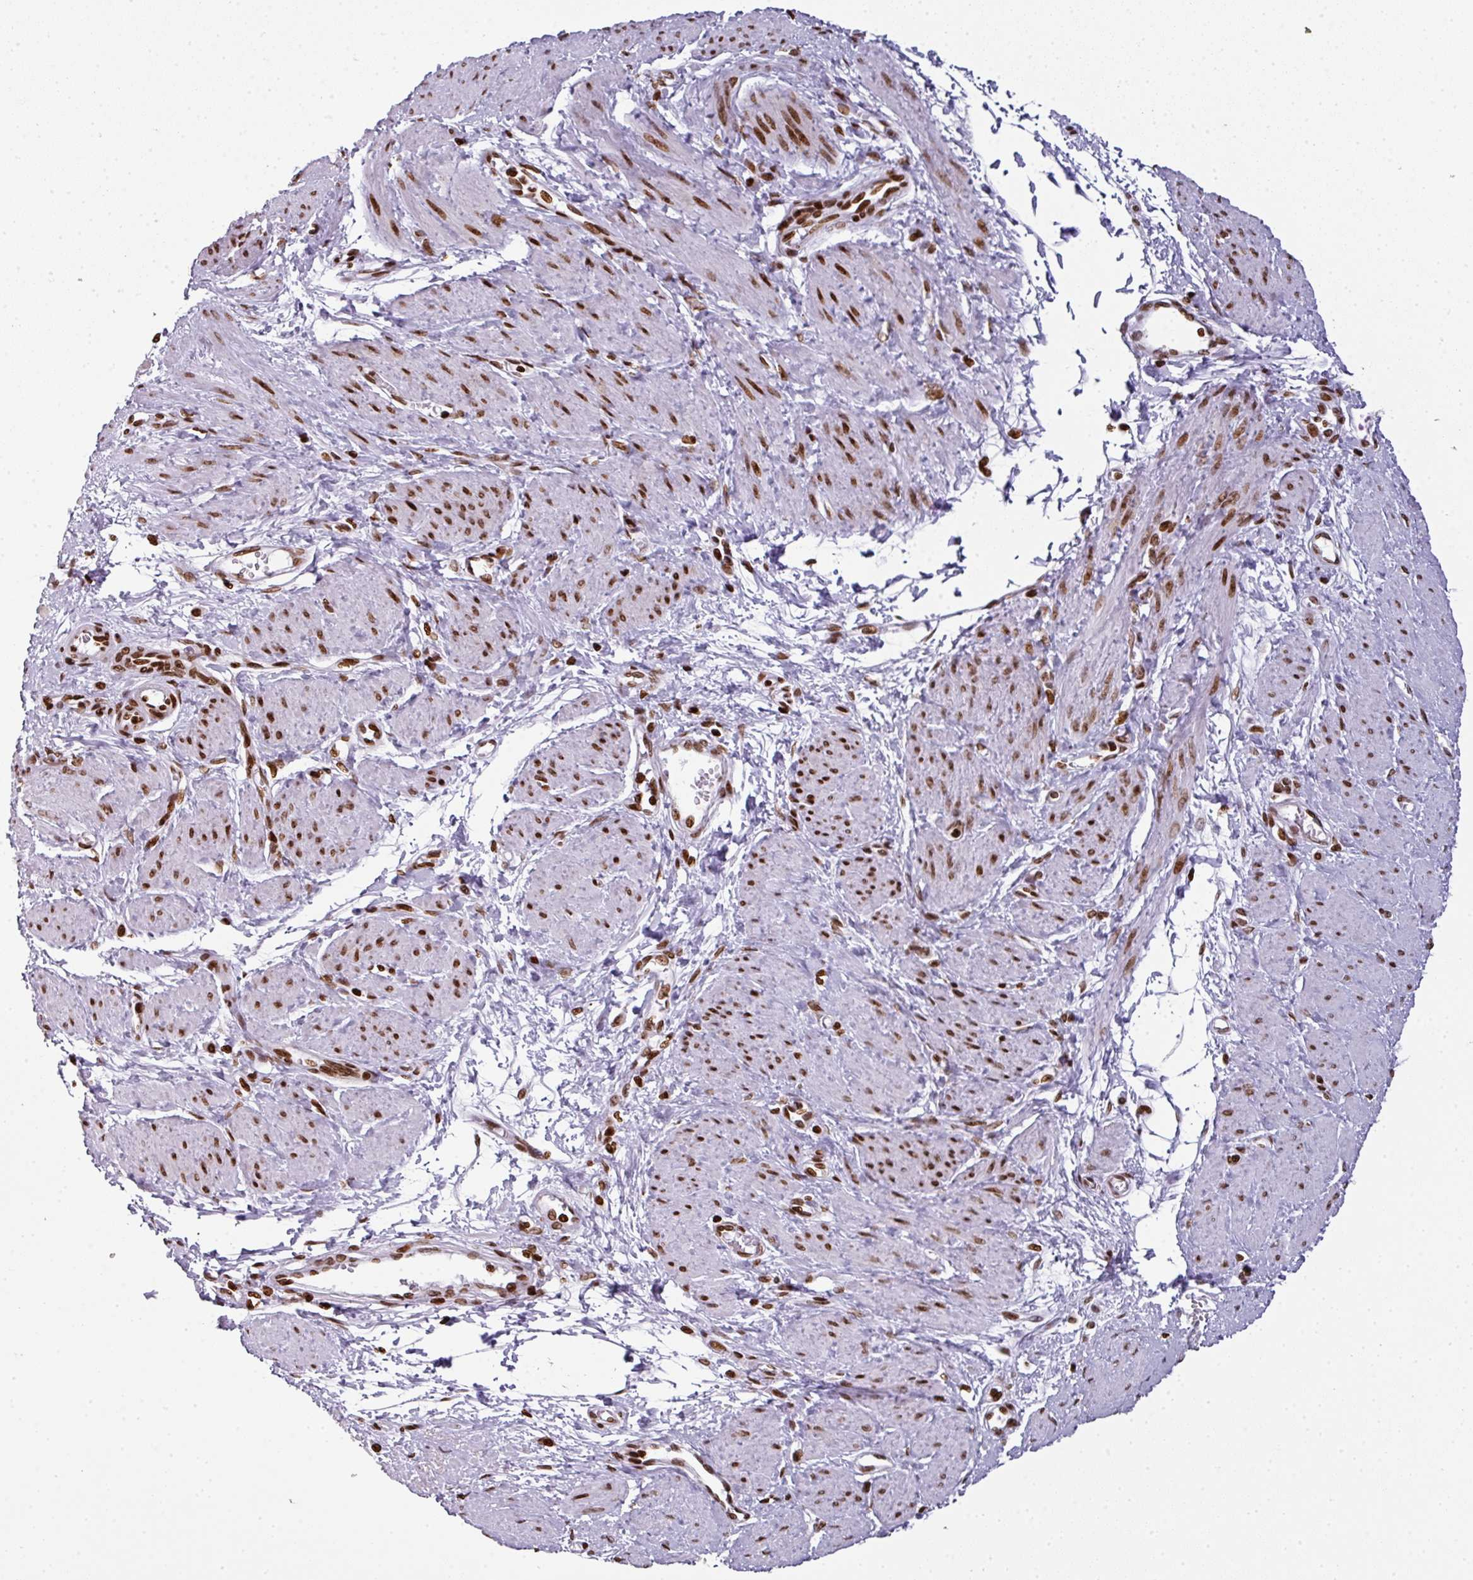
{"staining": {"intensity": "strong", "quantity": "25%-75%", "location": "nuclear"}, "tissue": "smooth muscle", "cell_type": "Smooth muscle cells", "image_type": "normal", "snomed": [{"axis": "morphology", "description": "Normal tissue, NOS"}, {"axis": "topography", "description": "Smooth muscle"}, {"axis": "topography", "description": "Uterus"}], "caption": "Immunohistochemistry (IHC) micrograph of benign human smooth muscle stained for a protein (brown), which exhibits high levels of strong nuclear staining in about 25%-75% of smooth muscle cells.", "gene": "RASL11A", "patient": {"sex": "female", "age": 39}}